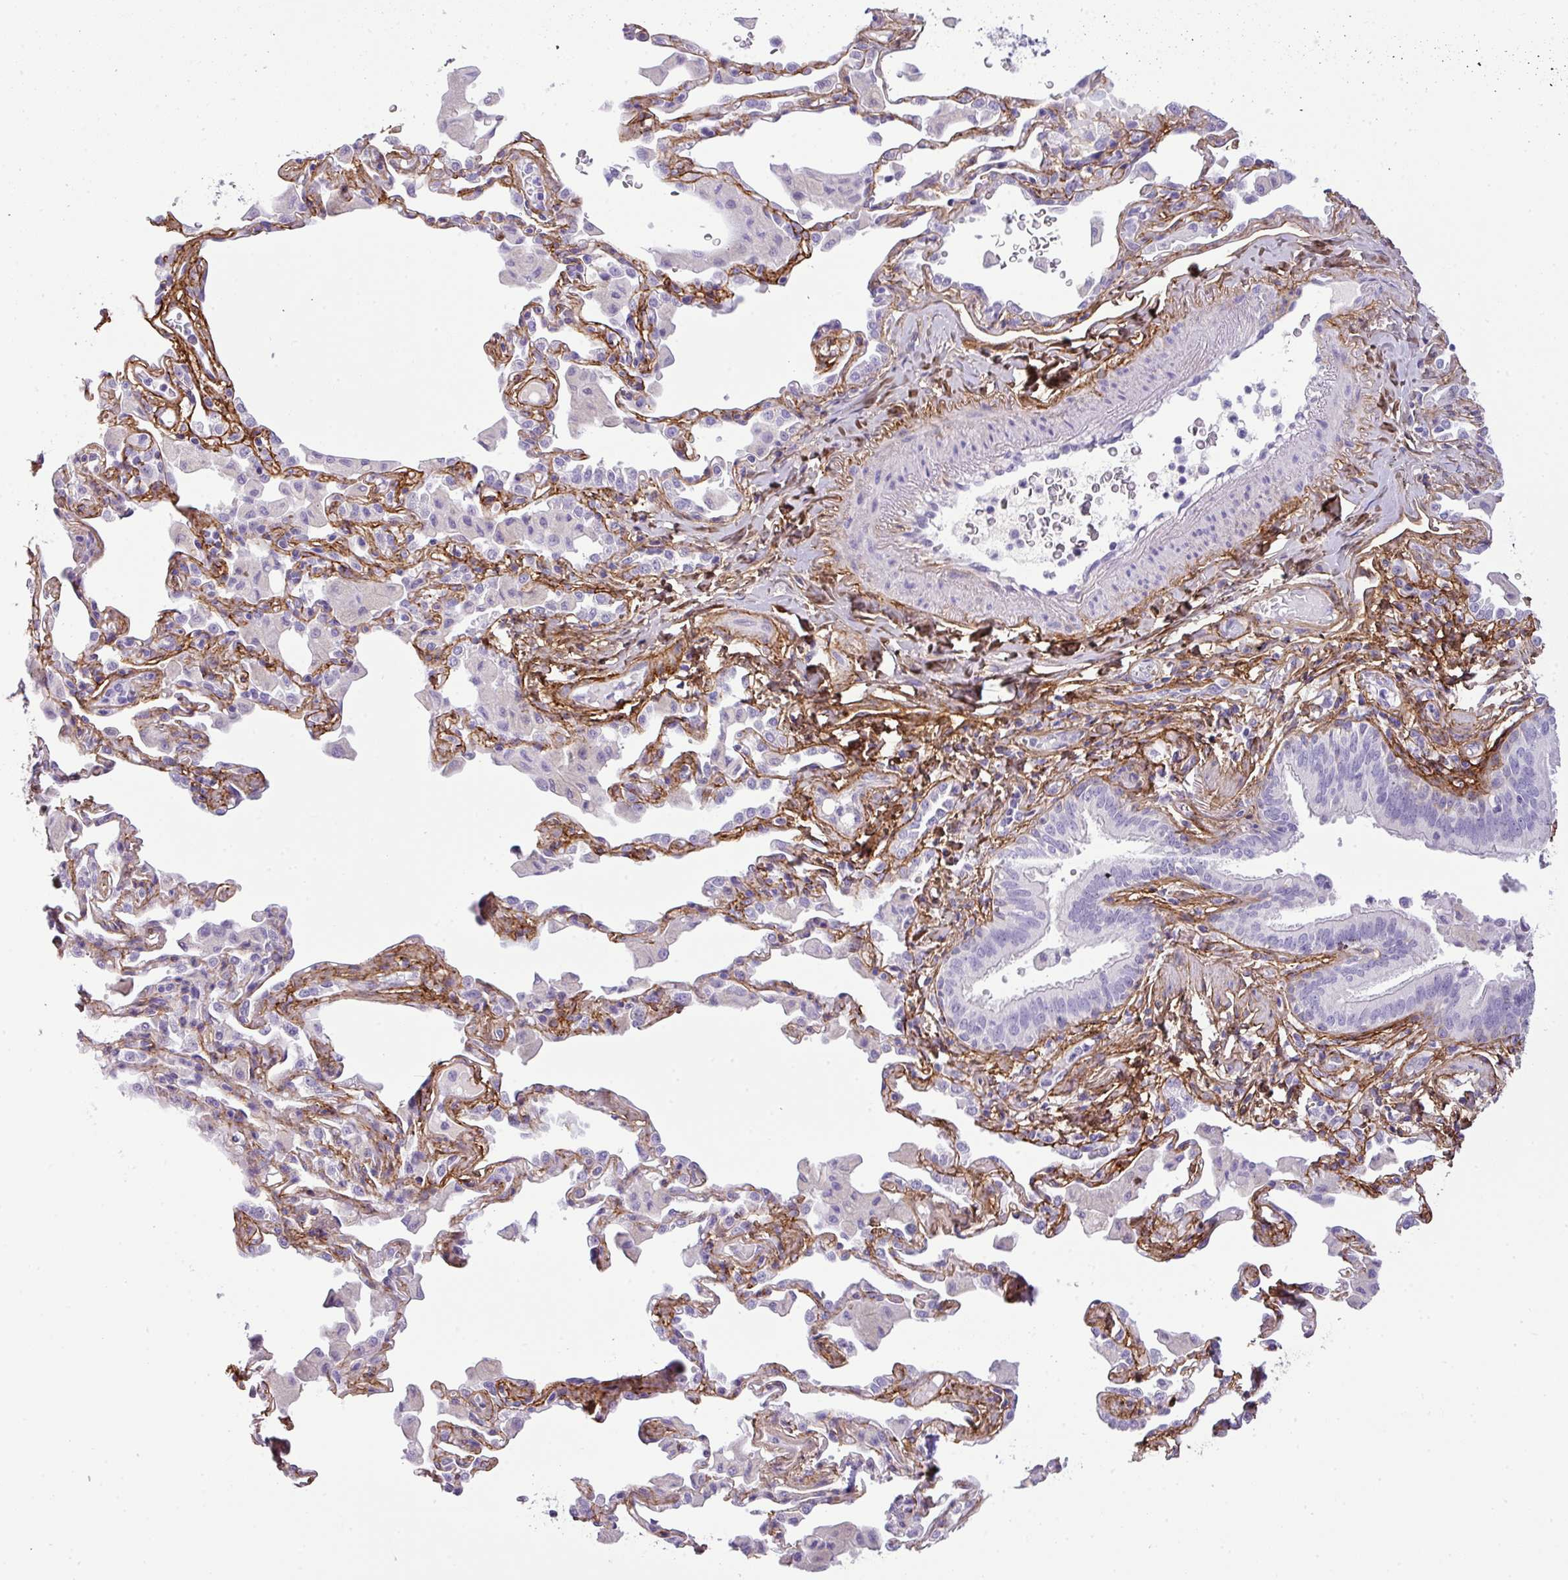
{"staining": {"intensity": "weak", "quantity": "<25%", "location": "cytoplasmic/membranous"}, "tissue": "bronchus", "cell_type": "Respiratory epithelial cells", "image_type": "normal", "snomed": [{"axis": "morphology", "description": "Normal tissue, NOS"}, {"axis": "morphology", "description": "Inflammation, NOS"}, {"axis": "topography", "description": "Bronchus"}, {"axis": "topography", "description": "Lung"}], "caption": "There is no significant expression in respiratory epithelial cells of bronchus. (DAB IHC, high magnification).", "gene": "PARD6G", "patient": {"sex": "female", "age": 46}}